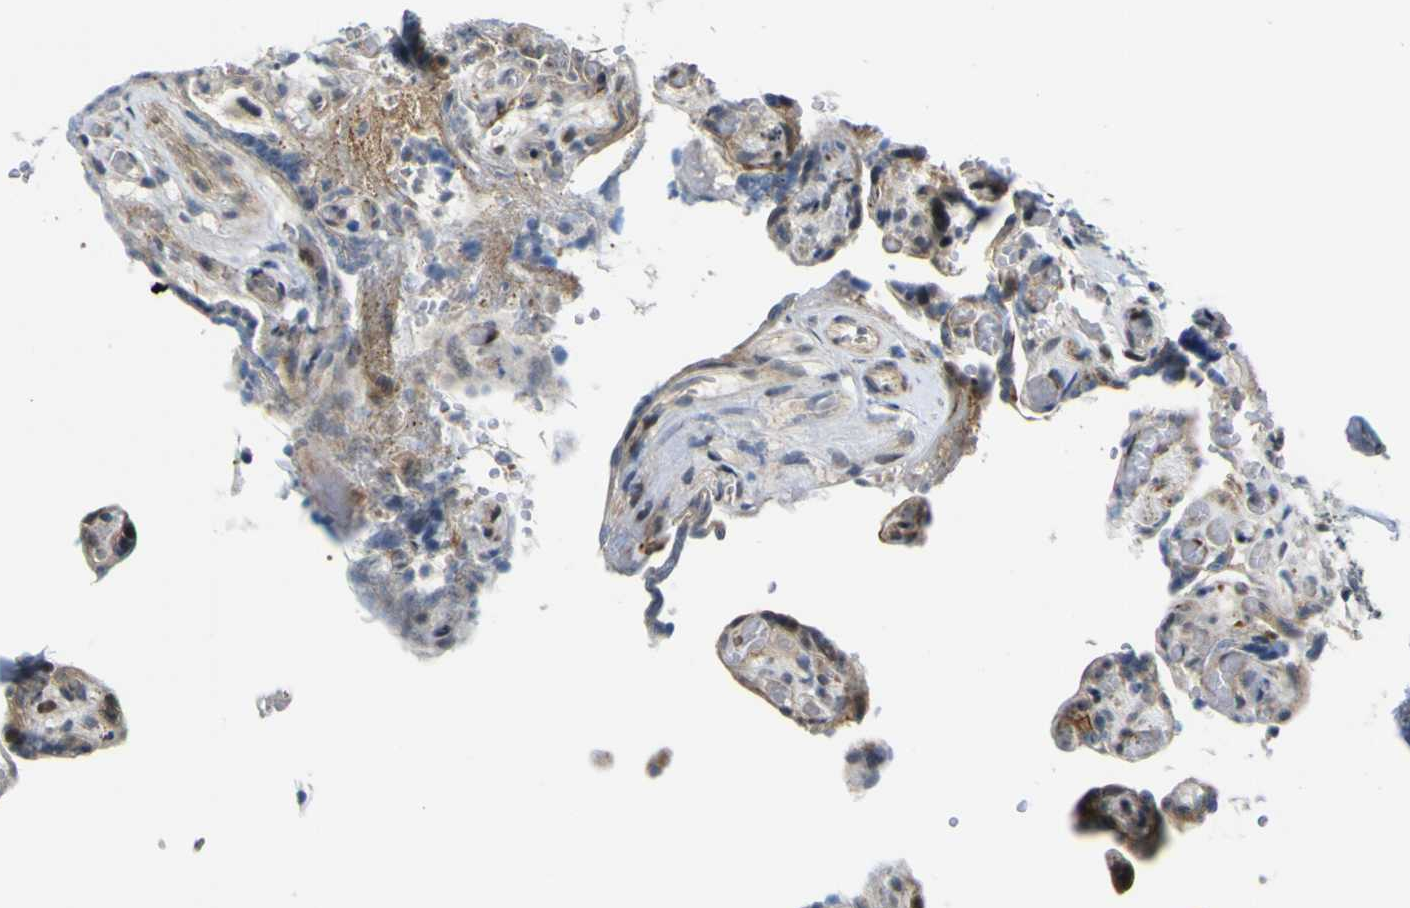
{"staining": {"intensity": "strong", "quantity": "25%-75%", "location": "cytoplasmic/membranous"}, "tissue": "placenta", "cell_type": "Decidual cells", "image_type": "normal", "snomed": [{"axis": "morphology", "description": "Normal tissue, NOS"}, {"axis": "topography", "description": "Placenta"}], "caption": "Immunohistochemistry (IHC) of unremarkable placenta shows high levels of strong cytoplasmic/membranous positivity in about 25%-75% of decidual cells. (IHC, brightfield microscopy, high magnification).", "gene": "KDM7A", "patient": {"sex": "female", "age": 30}}